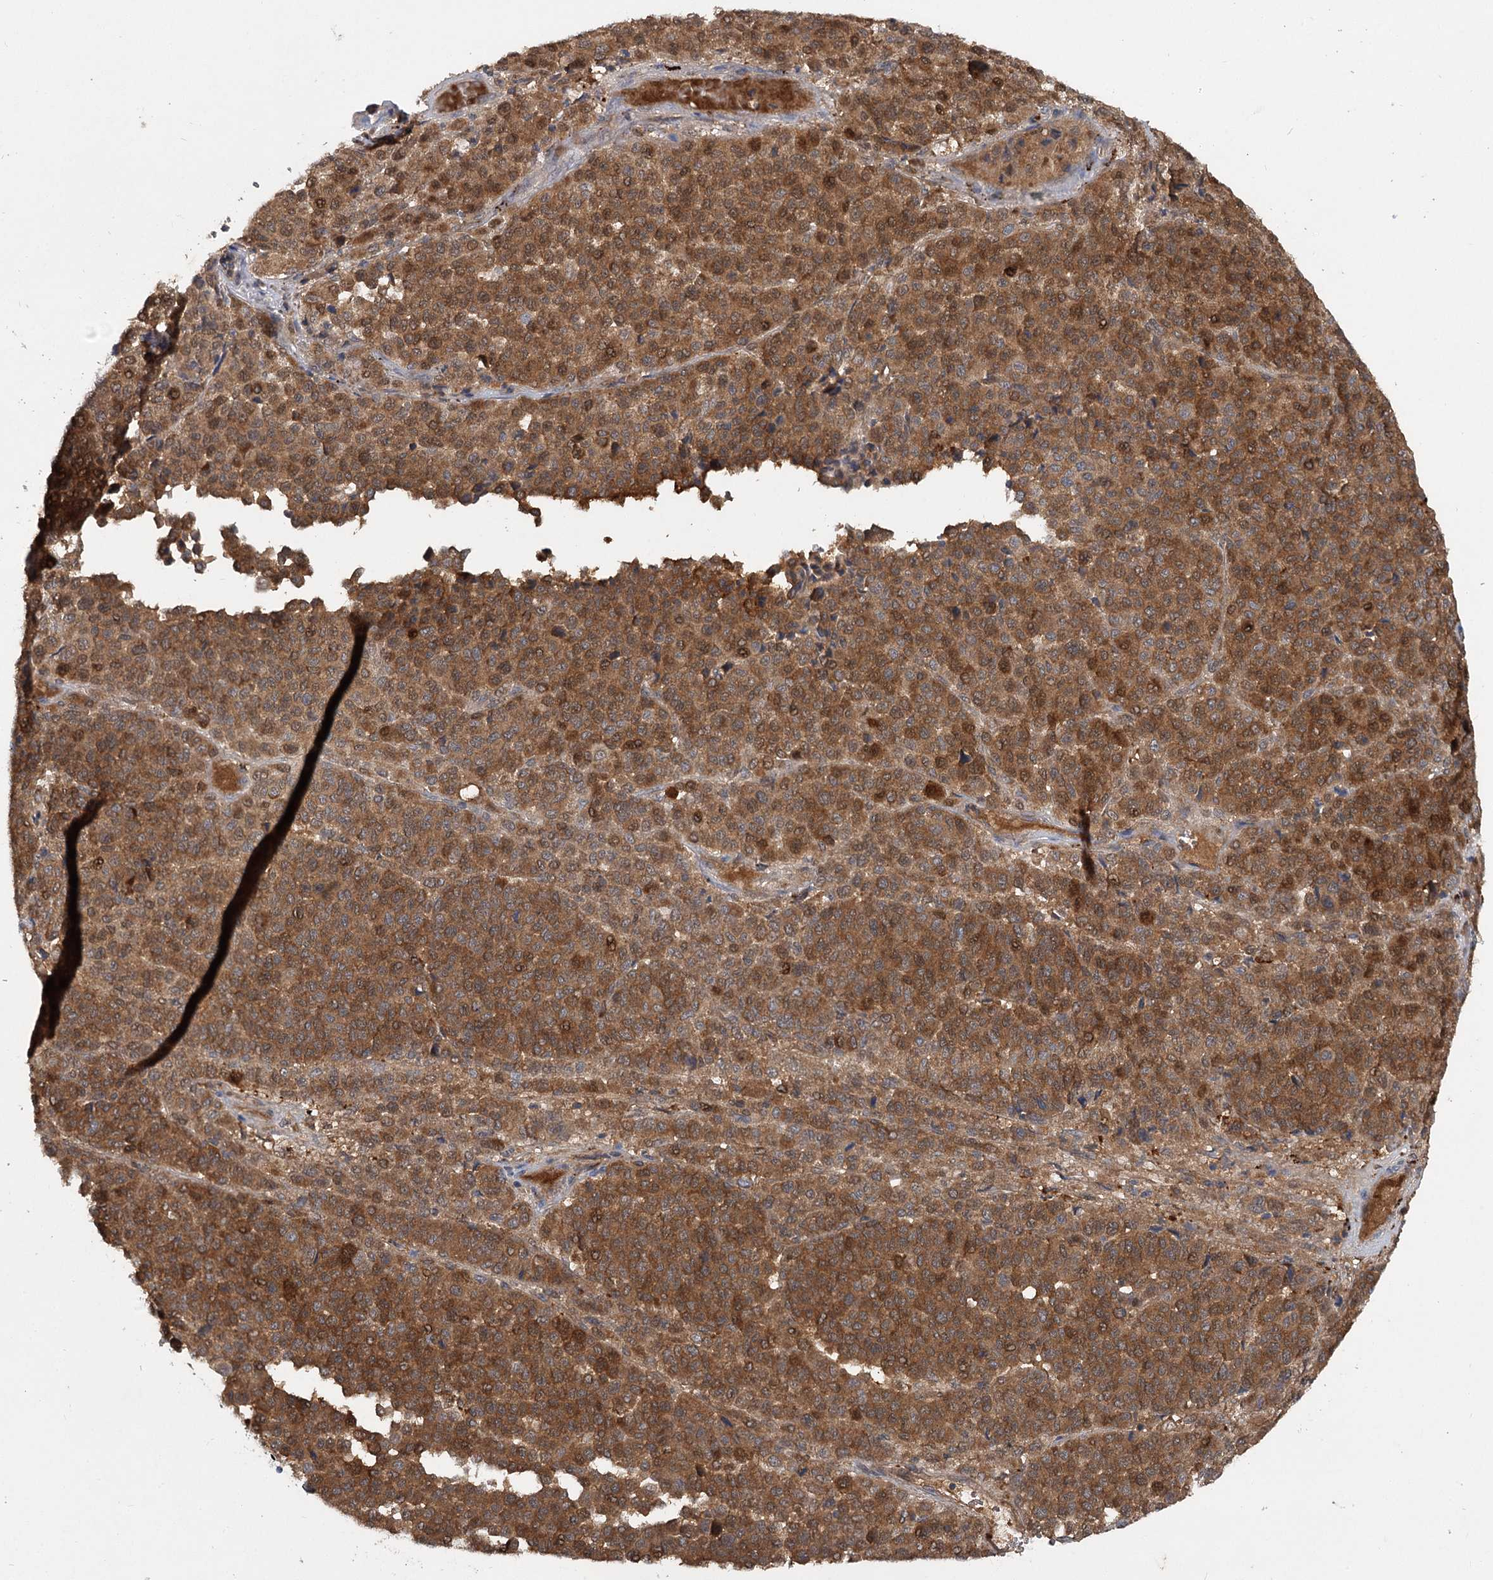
{"staining": {"intensity": "moderate", "quantity": ">75%", "location": "cytoplasmic/membranous"}, "tissue": "melanoma", "cell_type": "Tumor cells", "image_type": "cancer", "snomed": [{"axis": "morphology", "description": "Malignant melanoma, Metastatic site"}, {"axis": "topography", "description": "Pancreas"}], "caption": "This histopathology image exhibits IHC staining of malignant melanoma (metastatic site), with medium moderate cytoplasmic/membranous staining in approximately >75% of tumor cells.", "gene": "PYROXD2", "patient": {"sex": "female", "age": 30}}